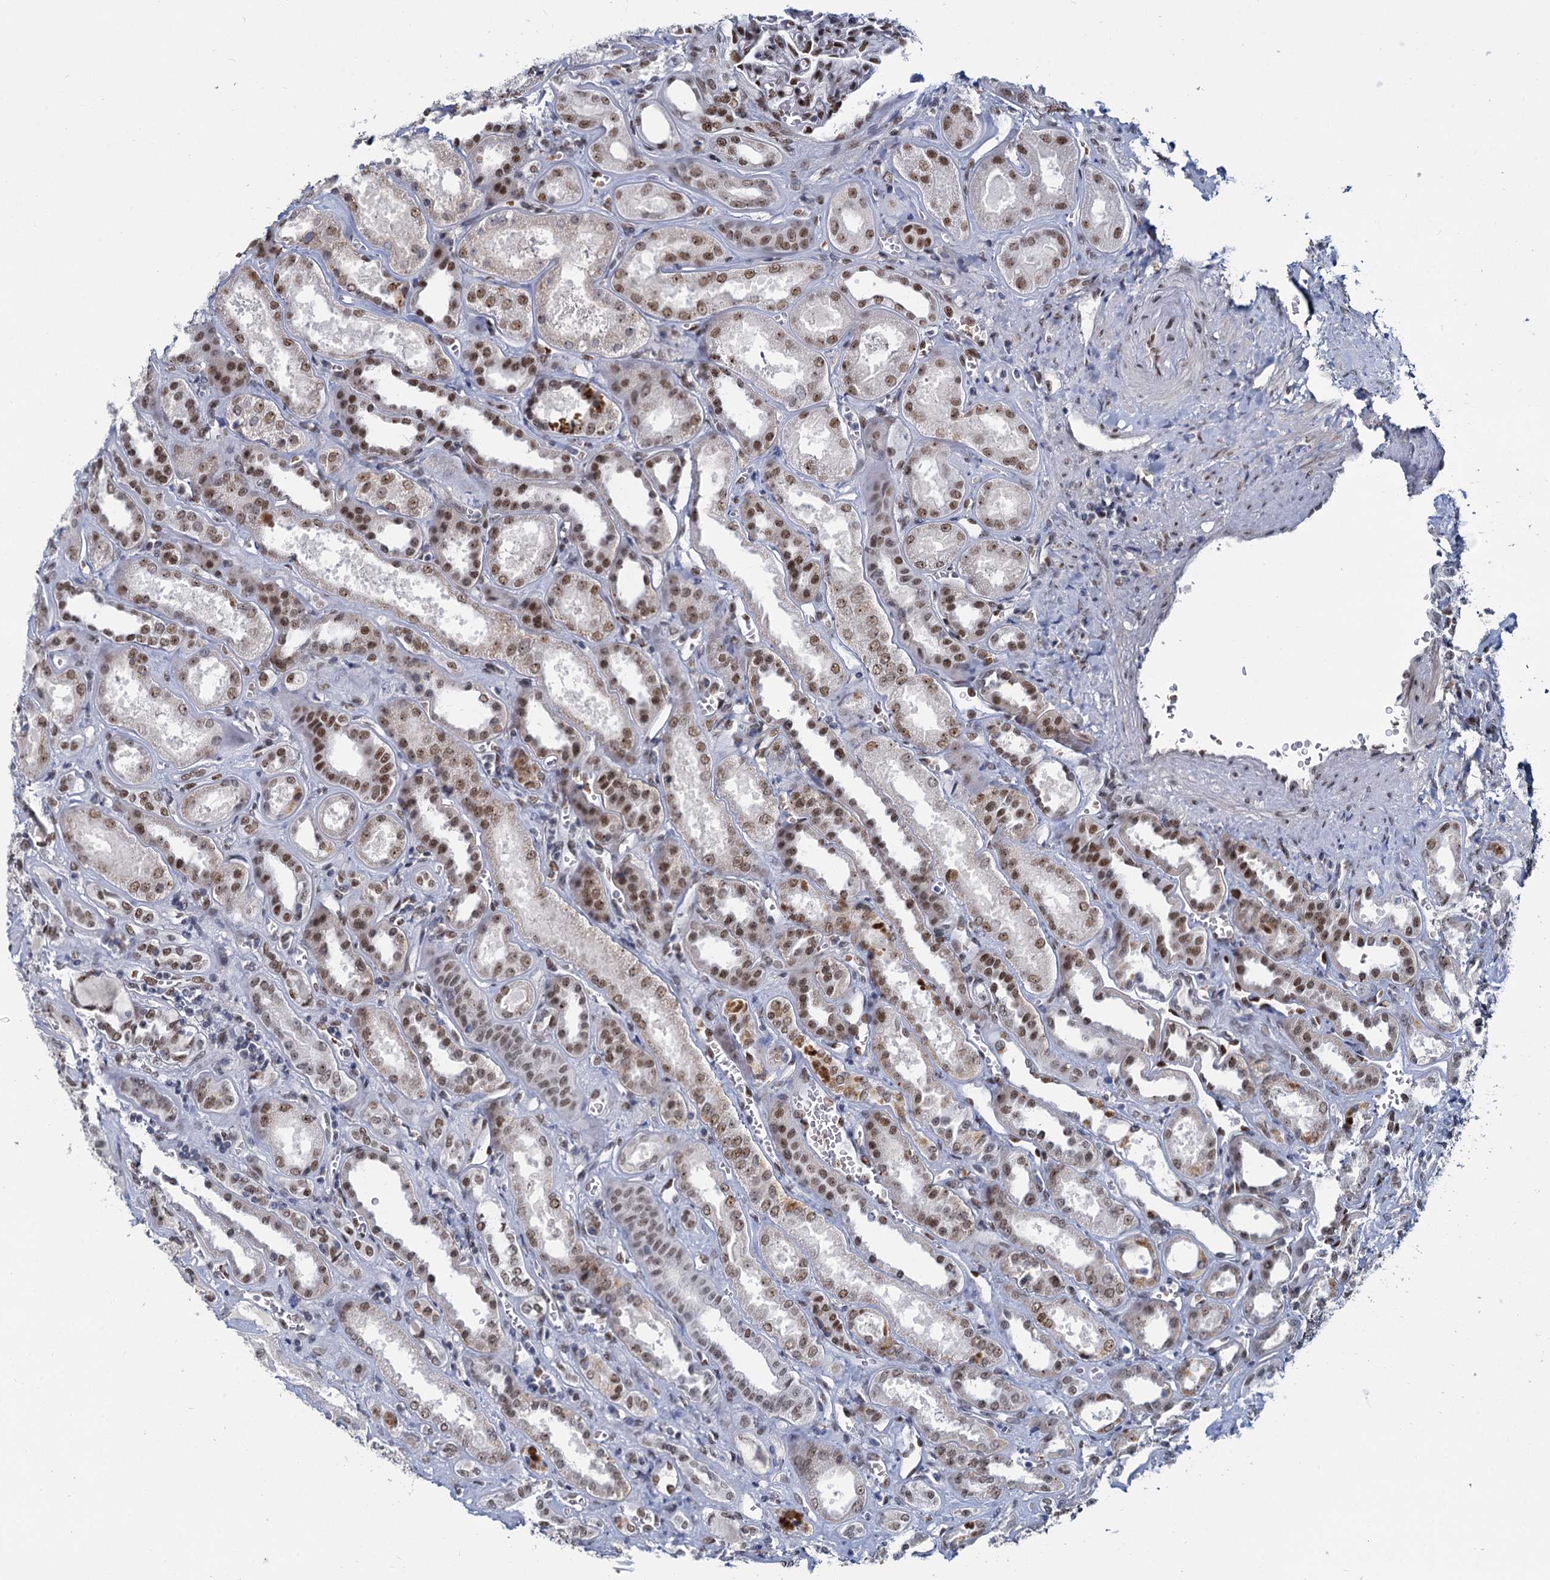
{"staining": {"intensity": "strong", "quantity": "25%-75%", "location": "nuclear"}, "tissue": "kidney", "cell_type": "Cells in glomeruli", "image_type": "normal", "snomed": [{"axis": "morphology", "description": "Normal tissue, NOS"}, {"axis": "morphology", "description": "Adenocarcinoma, NOS"}, {"axis": "topography", "description": "Kidney"}], "caption": "Protein positivity by immunohistochemistry (IHC) demonstrates strong nuclear positivity in about 25%-75% of cells in glomeruli in benign kidney. Using DAB (brown) and hematoxylin (blue) stains, captured at high magnification using brightfield microscopy.", "gene": "RPRD1A", "patient": {"sex": "female", "age": 68}}